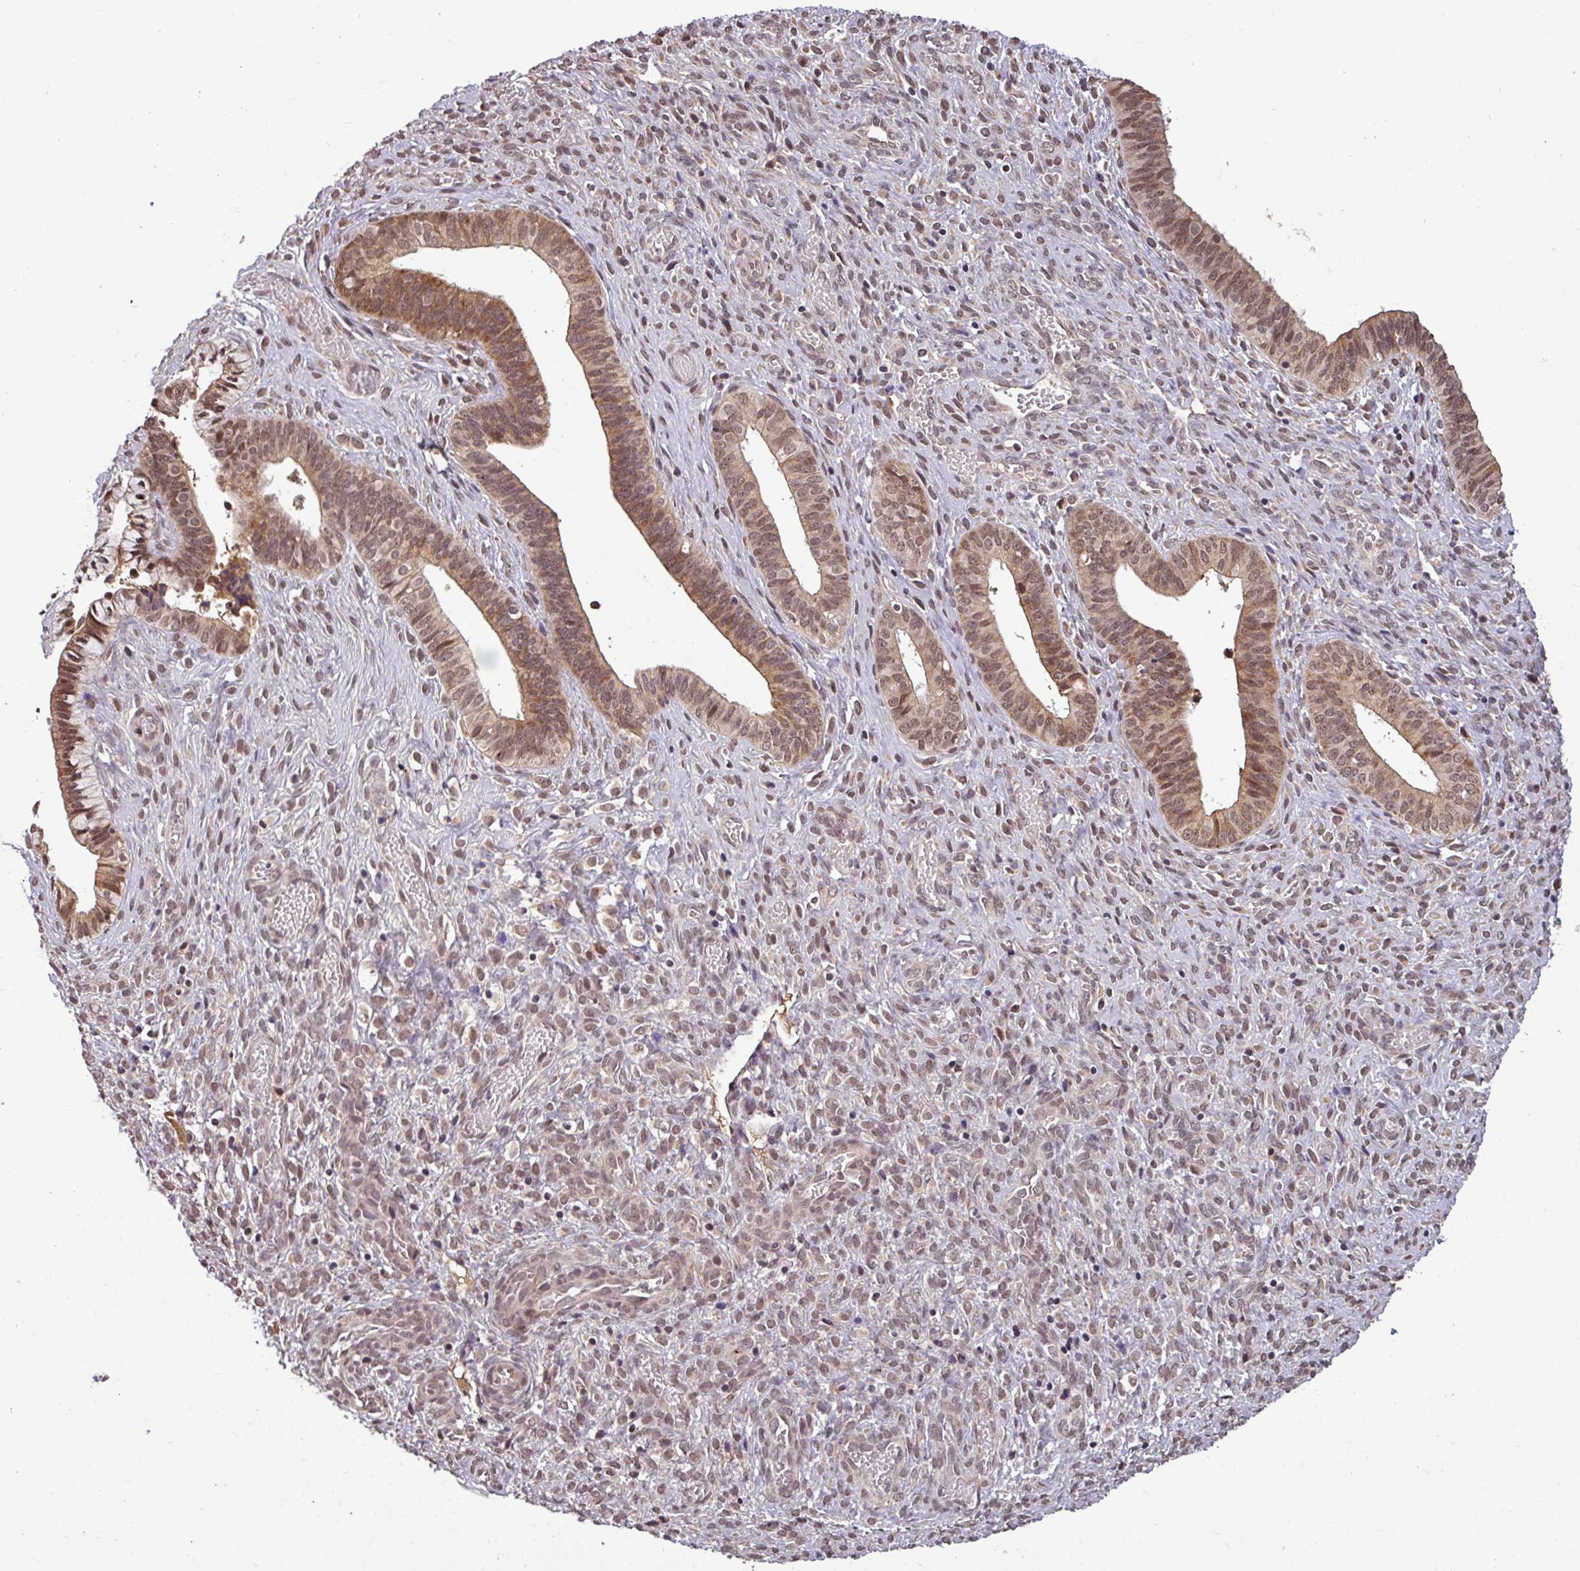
{"staining": {"intensity": "moderate", "quantity": ">75%", "location": "cytoplasmic/membranous,nuclear"}, "tissue": "cervical cancer", "cell_type": "Tumor cells", "image_type": "cancer", "snomed": [{"axis": "morphology", "description": "Squamous cell carcinoma, NOS"}, {"axis": "topography", "description": "Cervix"}], "caption": "Immunohistochemistry photomicrograph of human cervical cancer (squamous cell carcinoma) stained for a protein (brown), which demonstrates medium levels of moderate cytoplasmic/membranous and nuclear expression in approximately >75% of tumor cells.", "gene": "NOB1", "patient": {"sex": "female", "age": 59}}